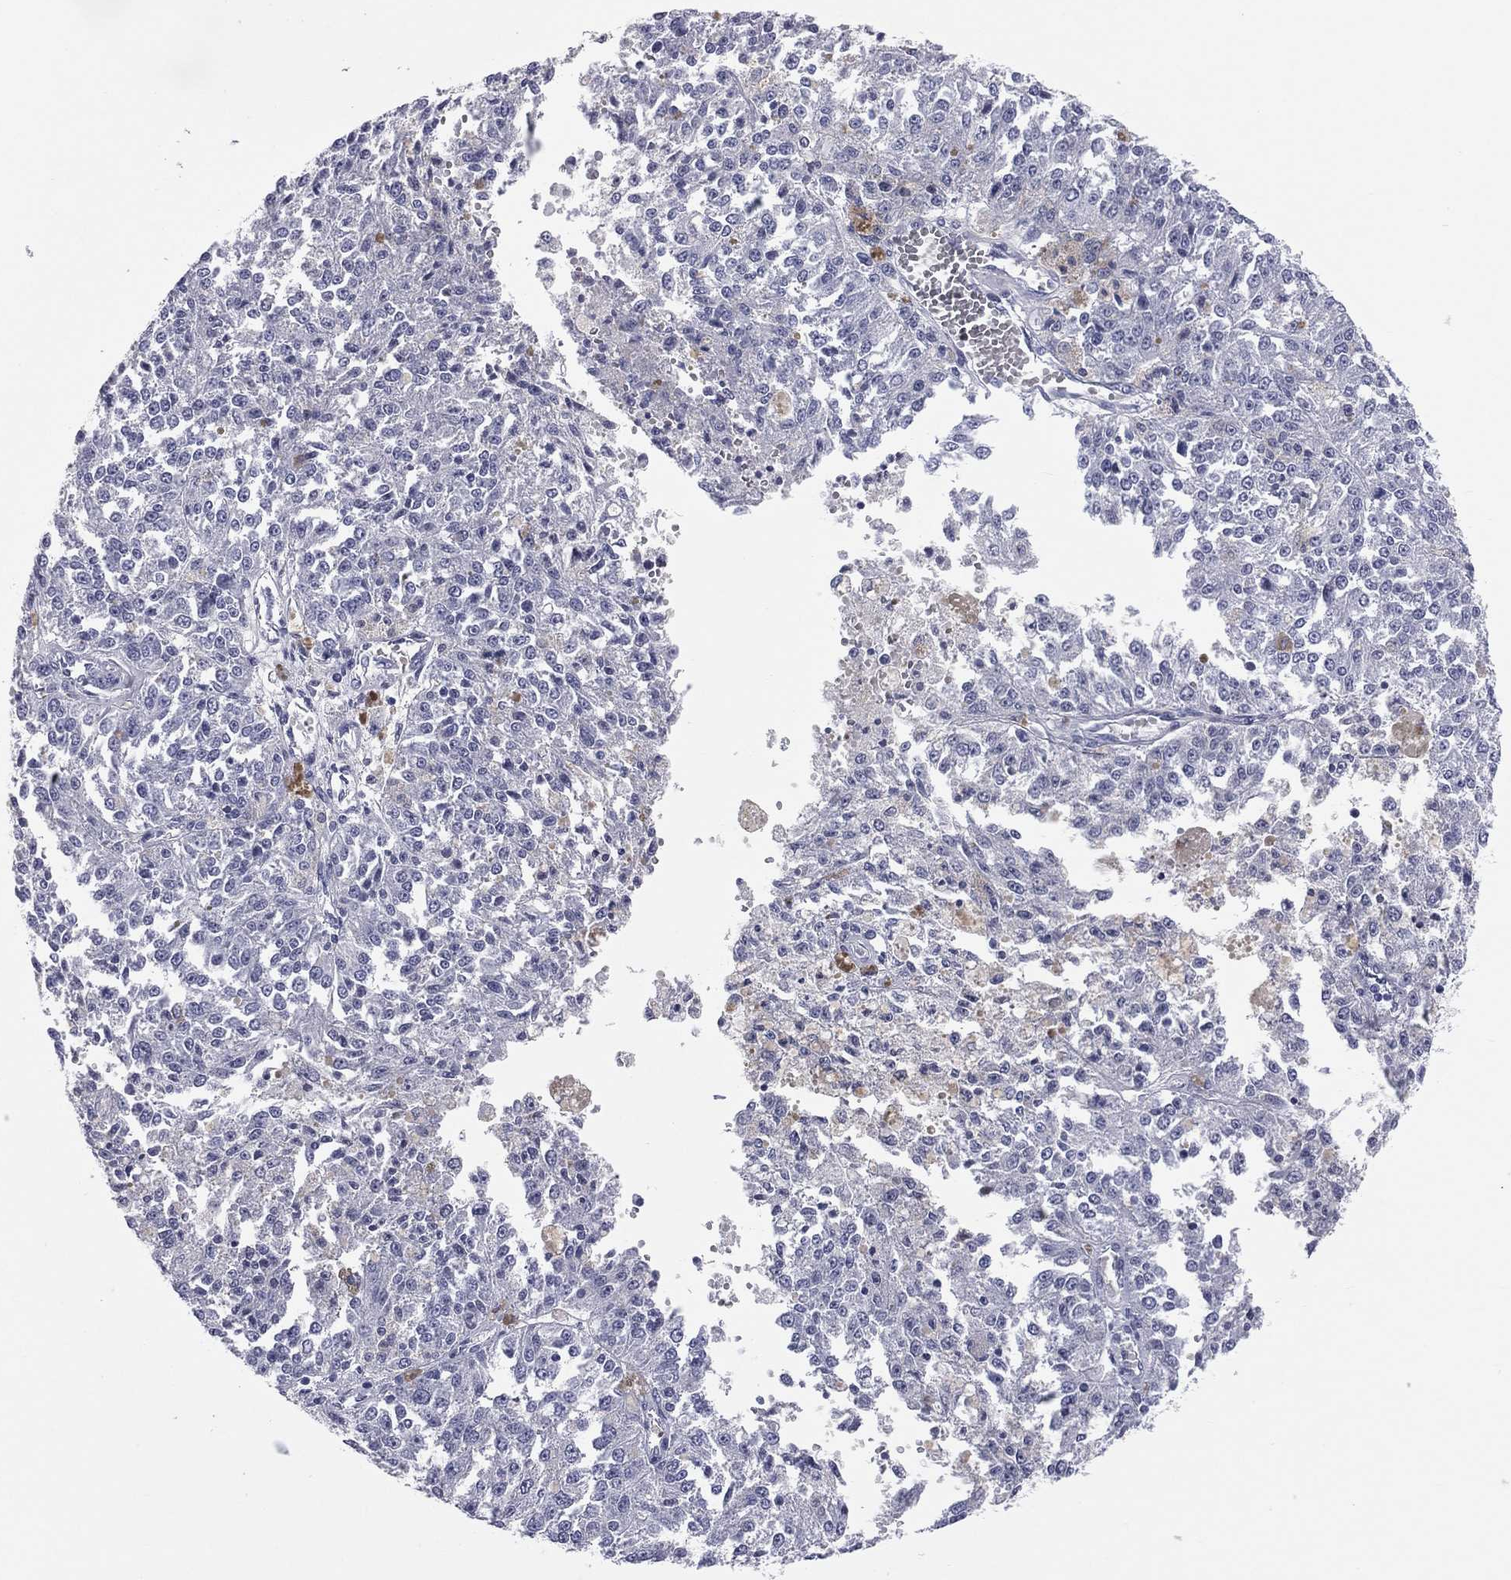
{"staining": {"intensity": "negative", "quantity": "none", "location": "none"}, "tissue": "melanoma", "cell_type": "Tumor cells", "image_type": "cancer", "snomed": [{"axis": "morphology", "description": "Malignant melanoma, Metastatic site"}, {"axis": "topography", "description": "Lymph node"}], "caption": "A micrograph of human malignant melanoma (metastatic site) is negative for staining in tumor cells.", "gene": "MLN", "patient": {"sex": "female", "age": 64}}